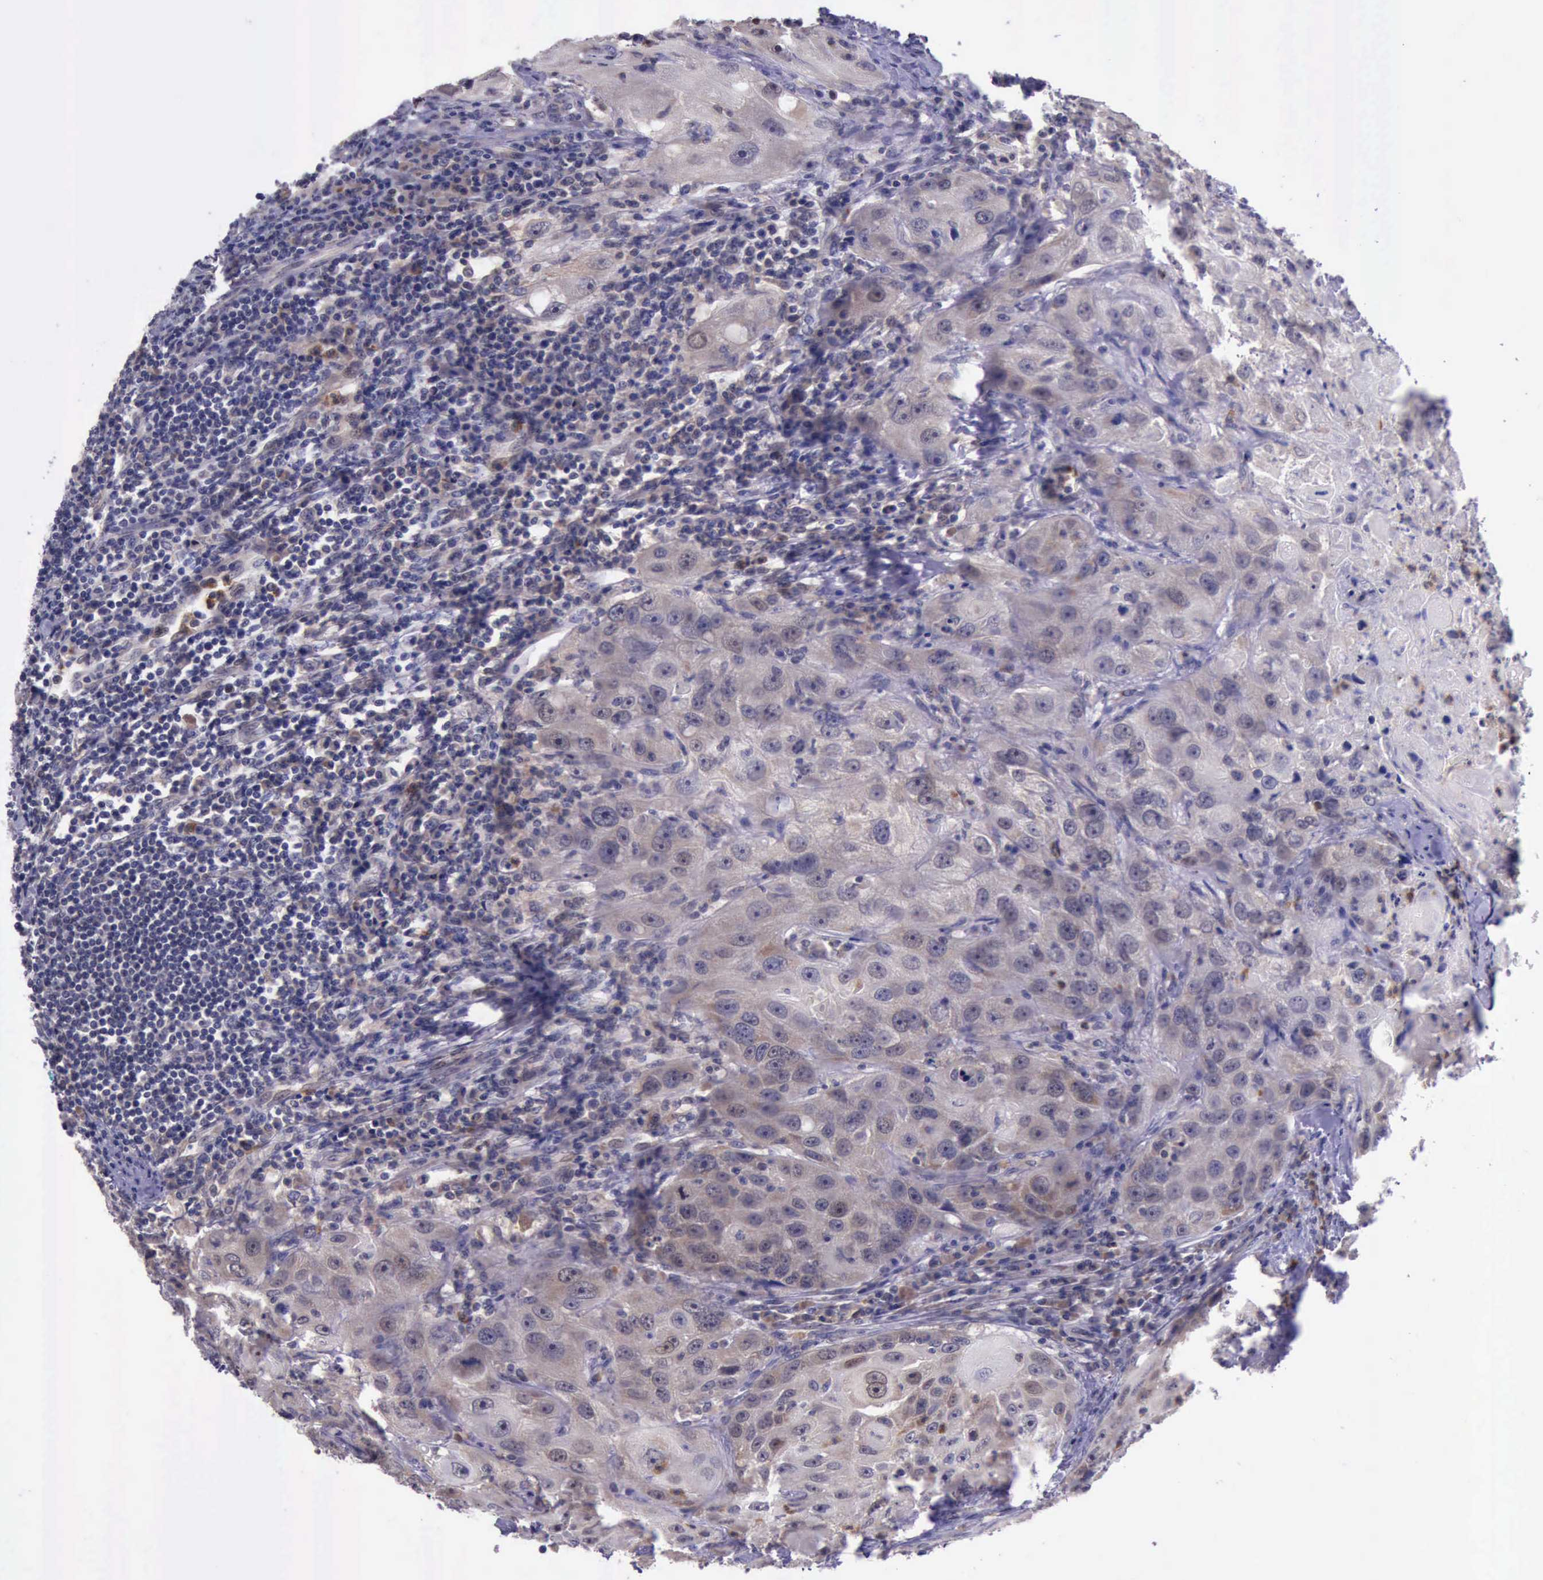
{"staining": {"intensity": "moderate", "quantity": "25%-75%", "location": "cytoplasmic/membranous"}, "tissue": "head and neck cancer", "cell_type": "Tumor cells", "image_type": "cancer", "snomed": [{"axis": "morphology", "description": "Squamous cell carcinoma, NOS"}, {"axis": "topography", "description": "Head-Neck"}], "caption": "Head and neck cancer stained with a protein marker demonstrates moderate staining in tumor cells.", "gene": "PLEK2", "patient": {"sex": "male", "age": 64}}